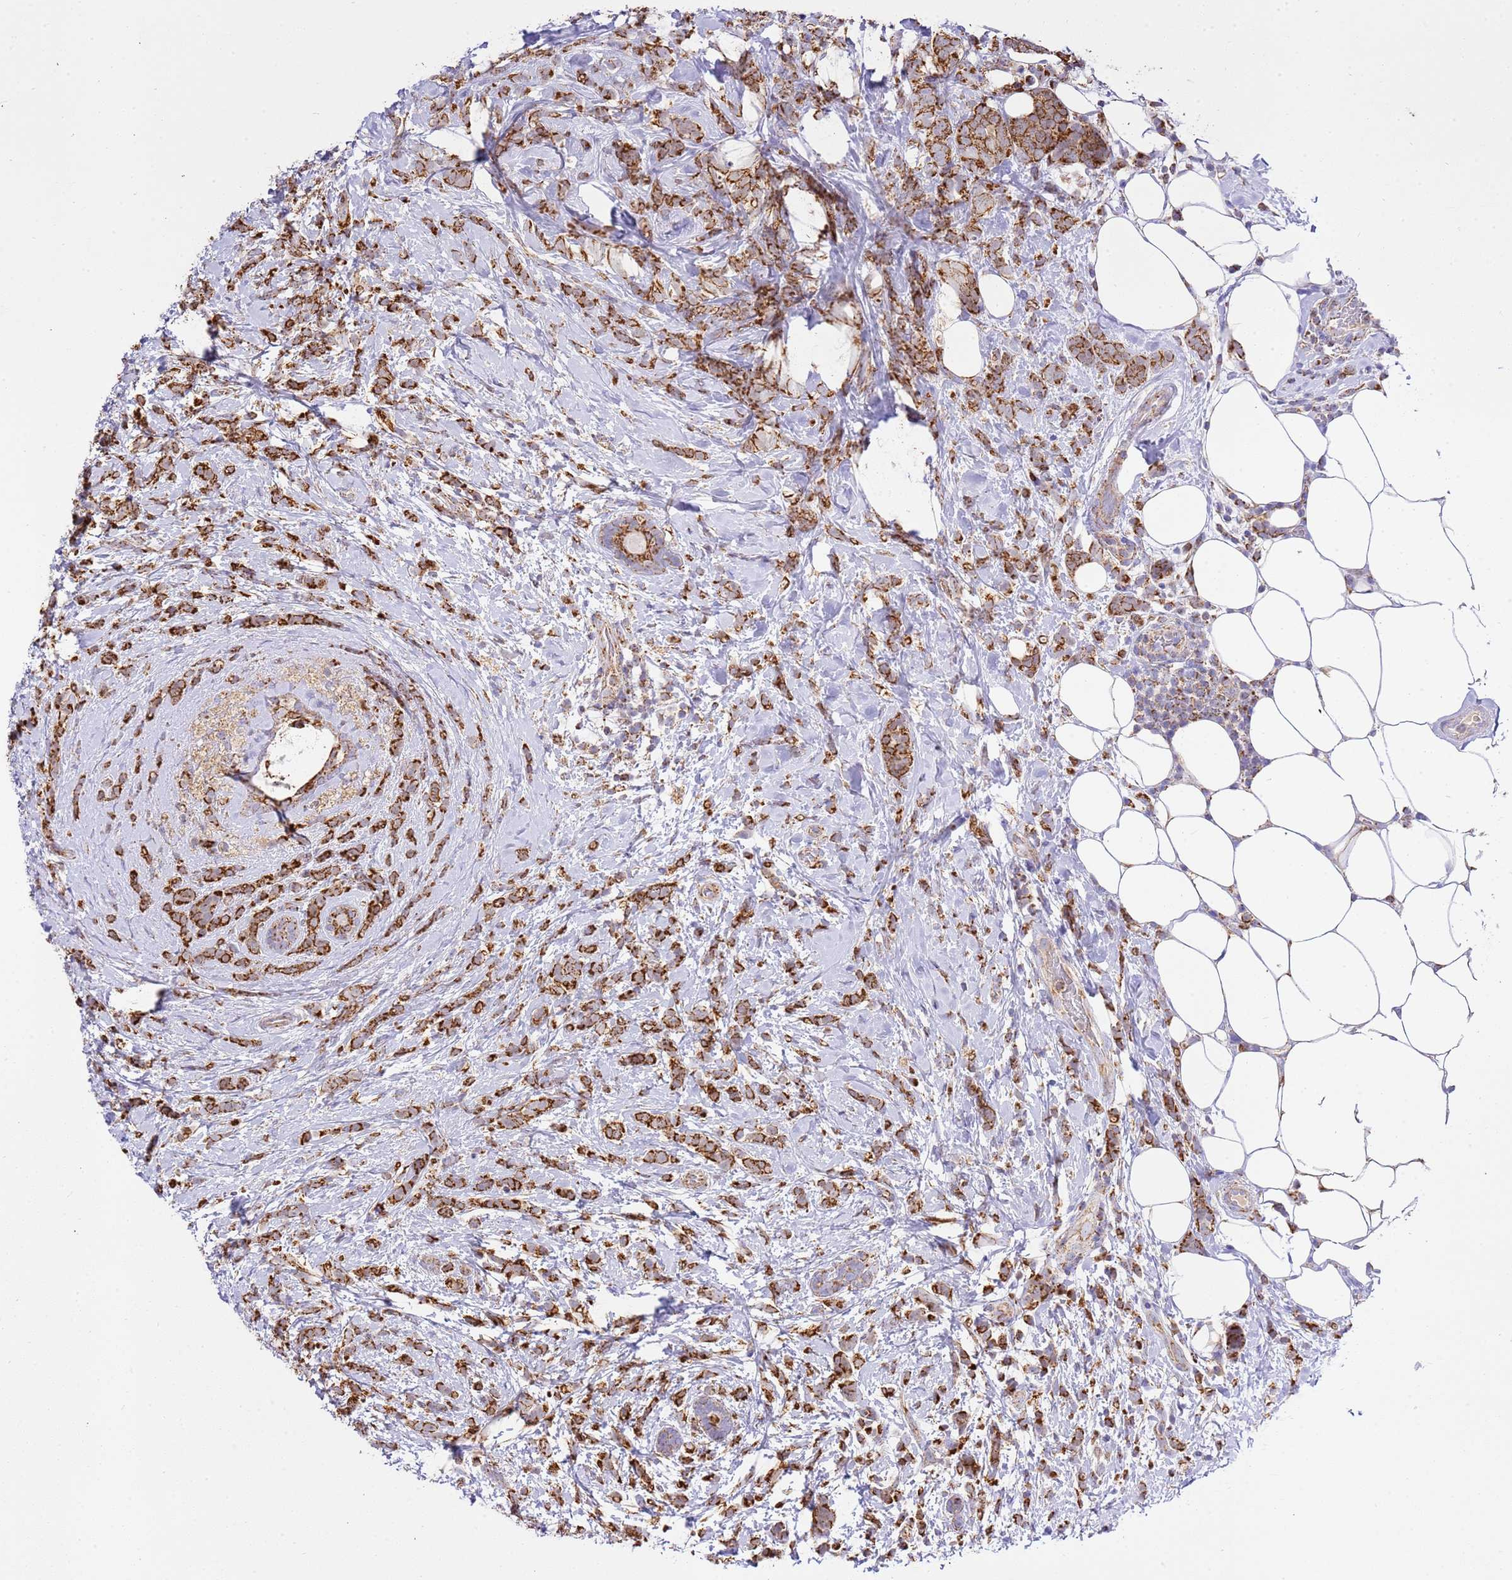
{"staining": {"intensity": "strong", "quantity": ">75%", "location": "cytoplasmic/membranous"}, "tissue": "breast cancer", "cell_type": "Tumor cells", "image_type": "cancer", "snomed": [{"axis": "morphology", "description": "Lobular carcinoma"}, {"axis": "topography", "description": "Breast"}], "caption": "Human breast cancer stained with a brown dye exhibits strong cytoplasmic/membranous positive positivity in approximately >75% of tumor cells.", "gene": "ZBTB39", "patient": {"sex": "female", "age": 58}}